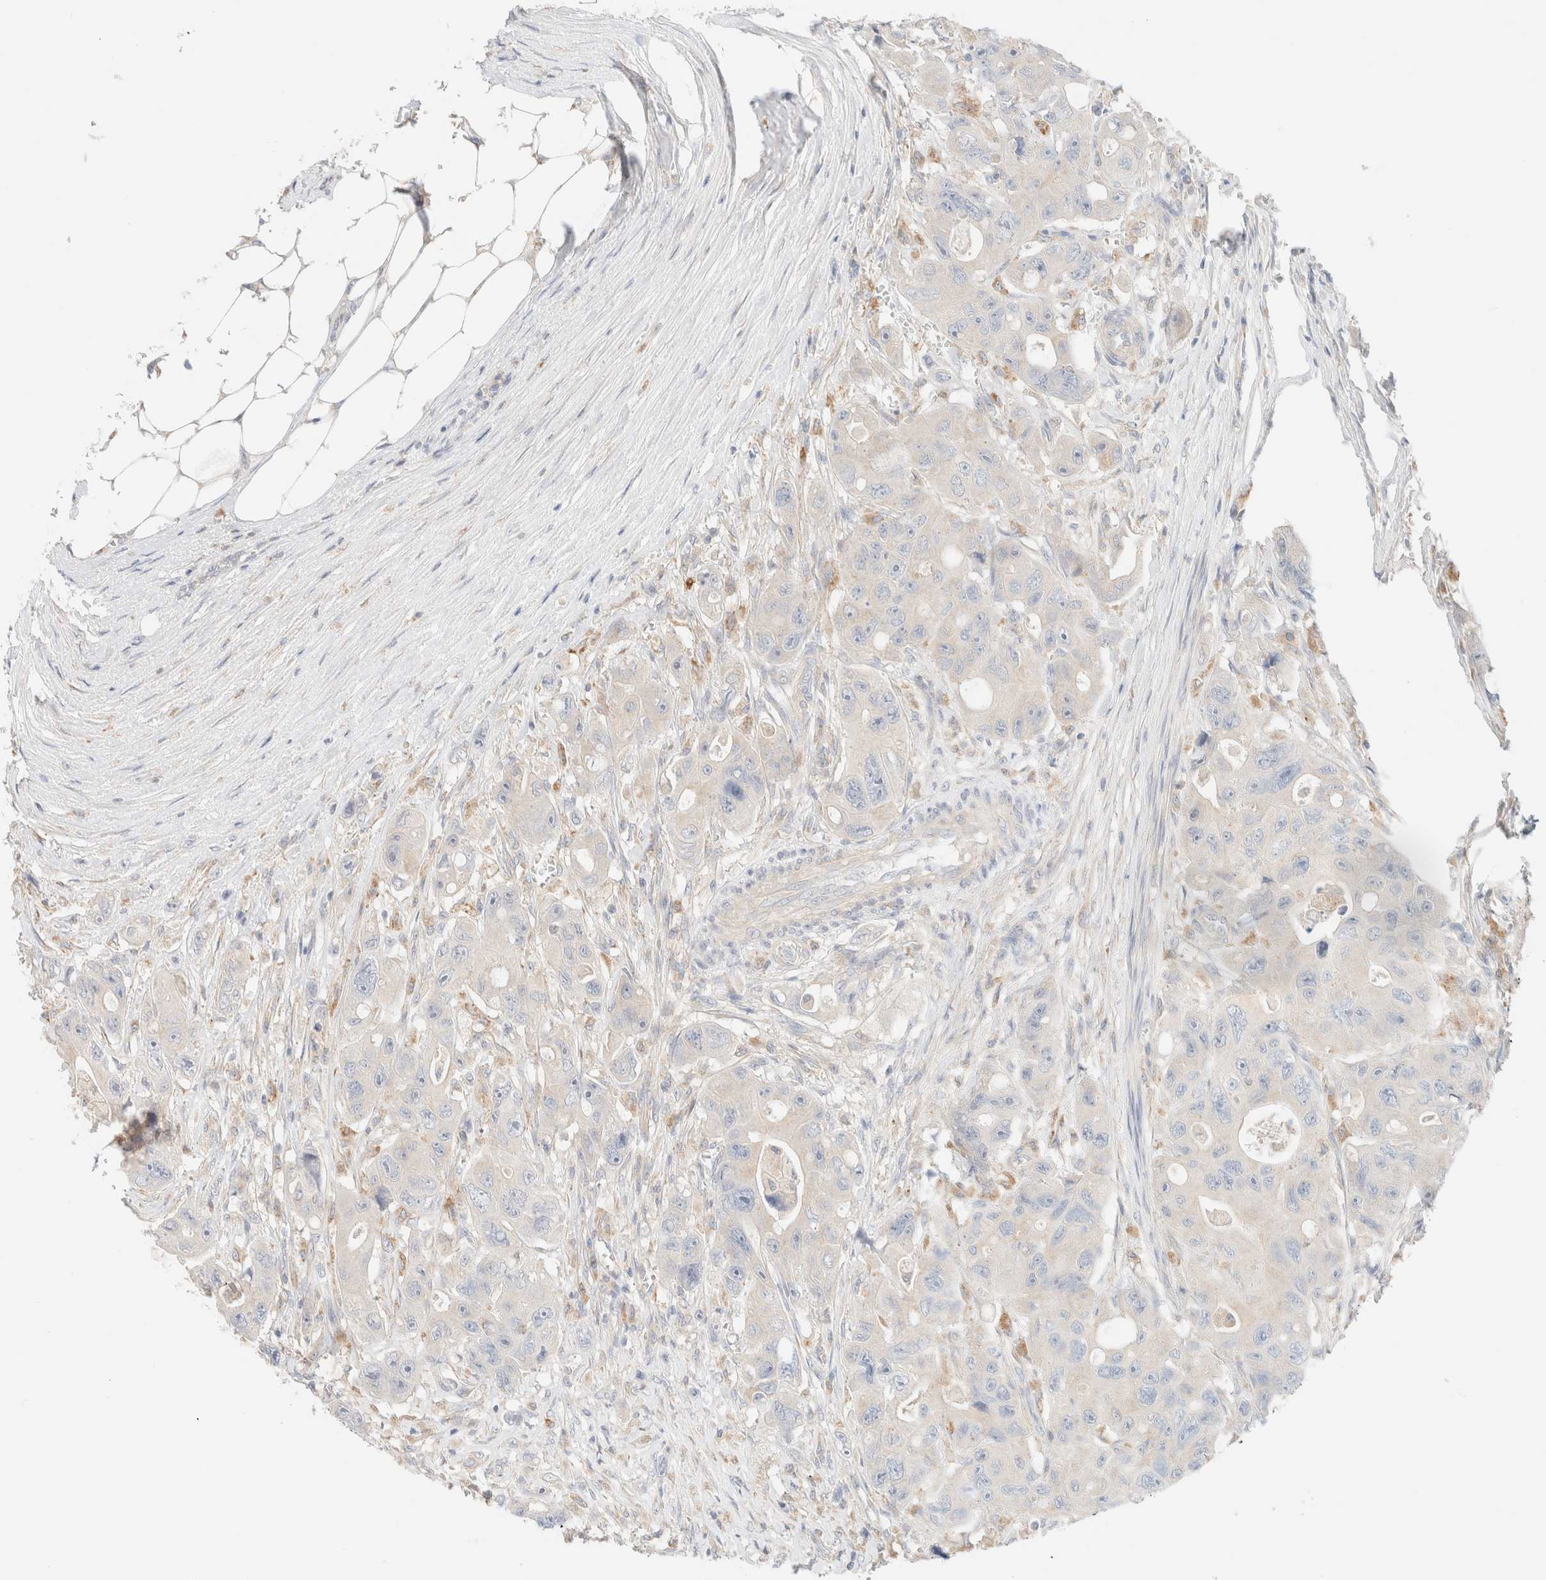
{"staining": {"intensity": "negative", "quantity": "none", "location": "none"}, "tissue": "colorectal cancer", "cell_type": "Tumor cells", "image_type": "cancer", "snomed": [{"axis": "morphology", "description": "Adenocarcinoma, NOS"}, {"axis": "topography", "description": "Colon"}], "caption": "Colorectal cancer was stained to show a protein in brown. There is no significant positivity in tumor cells. (Brightfield microscopy of DAB (3,3'-diaminobenzidine) immunohistochemistry at high magnification).", "gene": "SARM1", "patient": {"sex": "female", "age": 46}}